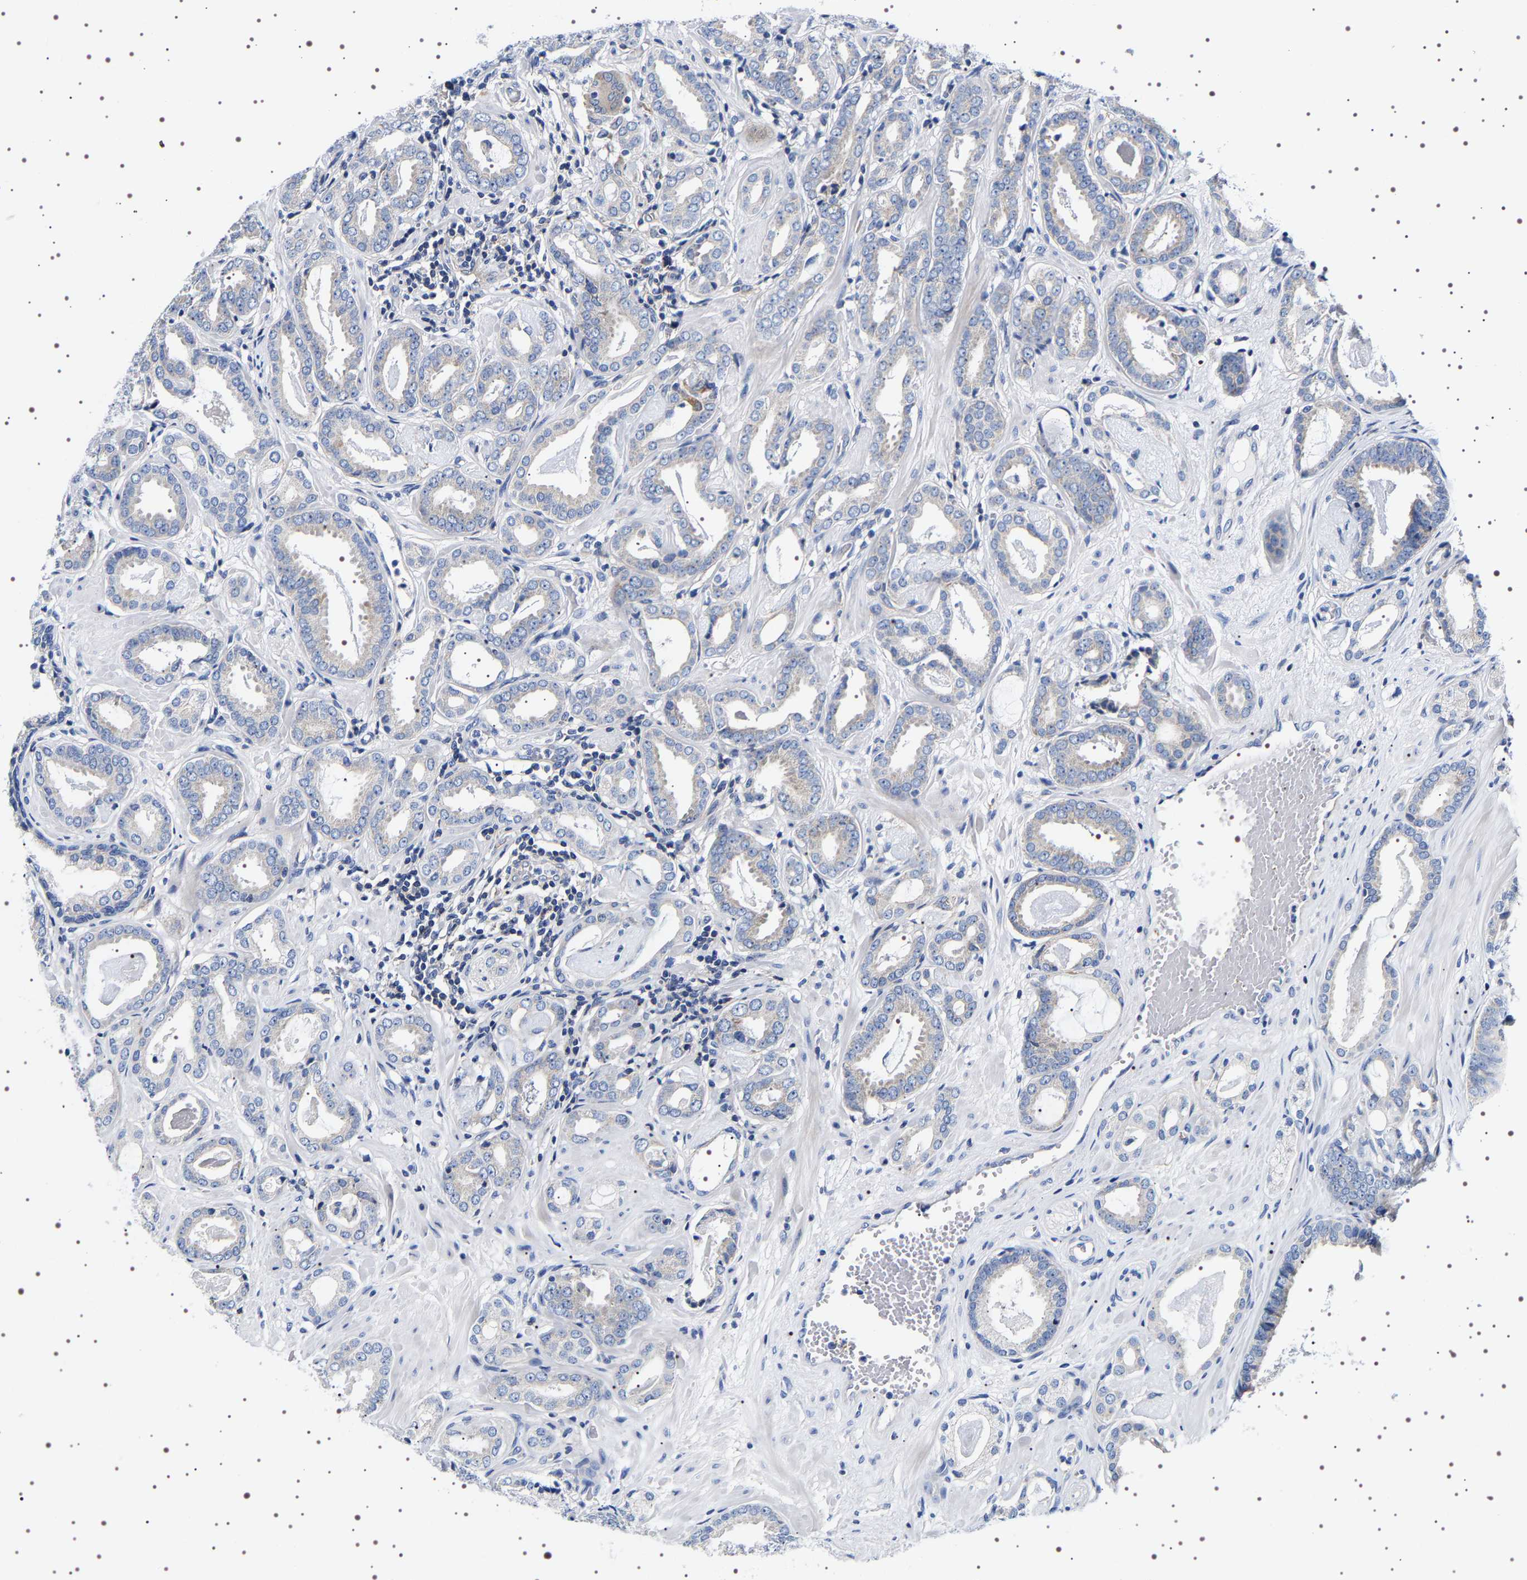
{"staining": {"intensity": "negative", "quantity": "none", "location": "none"}, "tissue": "prostate cancer", "cell_type": "Tumor cells", "image_type": "cancer", "snomed": [{"axis": "morphology", "description": "Adenocarcinoma, Low grade"}, {"axis": "topography", "description": "Prostate"}], "caption": "A high-resolution image shows immunohistochemistry (IHC) staining of adenocarcinoma (low-grade) (prostate), which demonstrates no significant expression in tumor cells. The staining is performed using DAB brown chromogen with nuclei counter-stained in using hematoxylin.", "gene": "SQLE", "patient": {"sex": "male", "age": 53}}